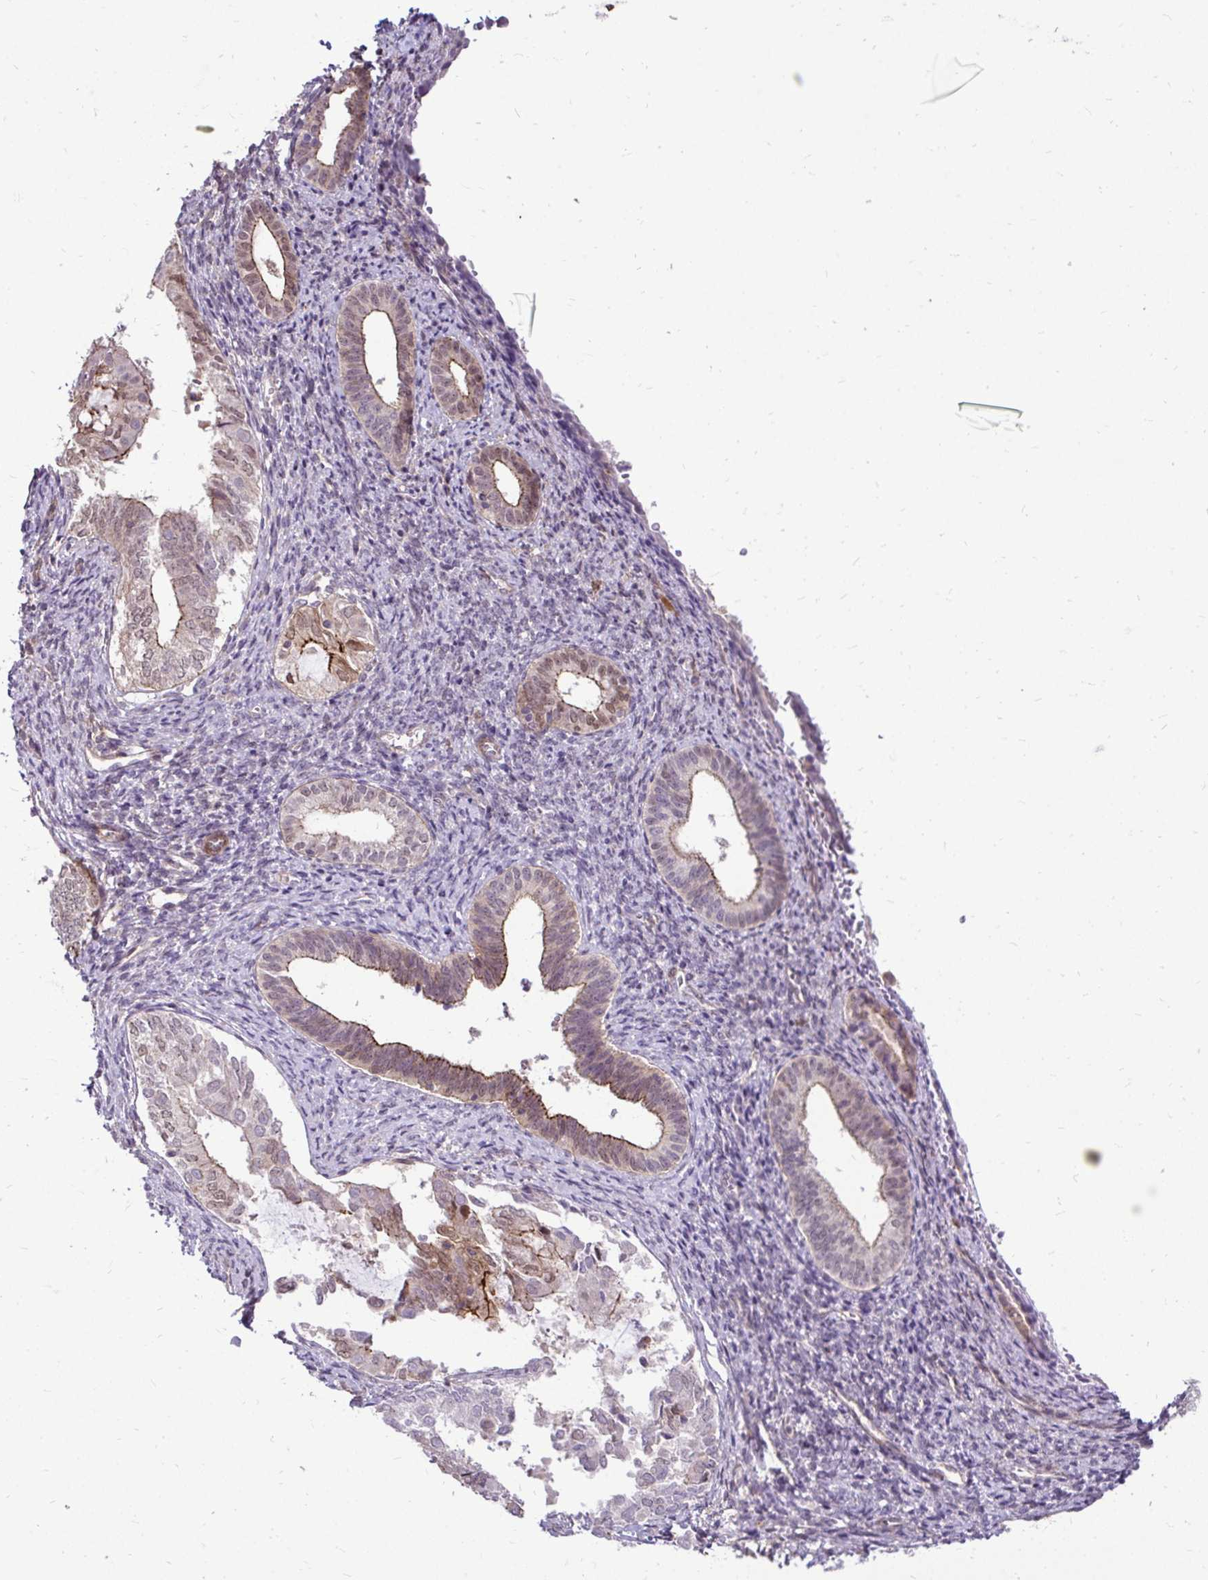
{"staining": {"intensity": "weak", "quantity": "<25%", "location": "cytoplasmic/membranous"}, "tissue": "endometrium", "cell_type": "Cells in endometrial stroma", "image_type": "normal", "snomed": [{"axis": "morphology", "description": "Normal tissue, NOS"}, {"axis": "topography", "description": "Endometrium"}], "caption": "IHC micrograph of benign endometrium: endometrium stained with DAB (3,3'-diaminobenzidine) reveals no significant protein positivity in cells in endometrial stroma.", "gene": "TRIP6", "patient": {"sex": "female", "age": 50}}